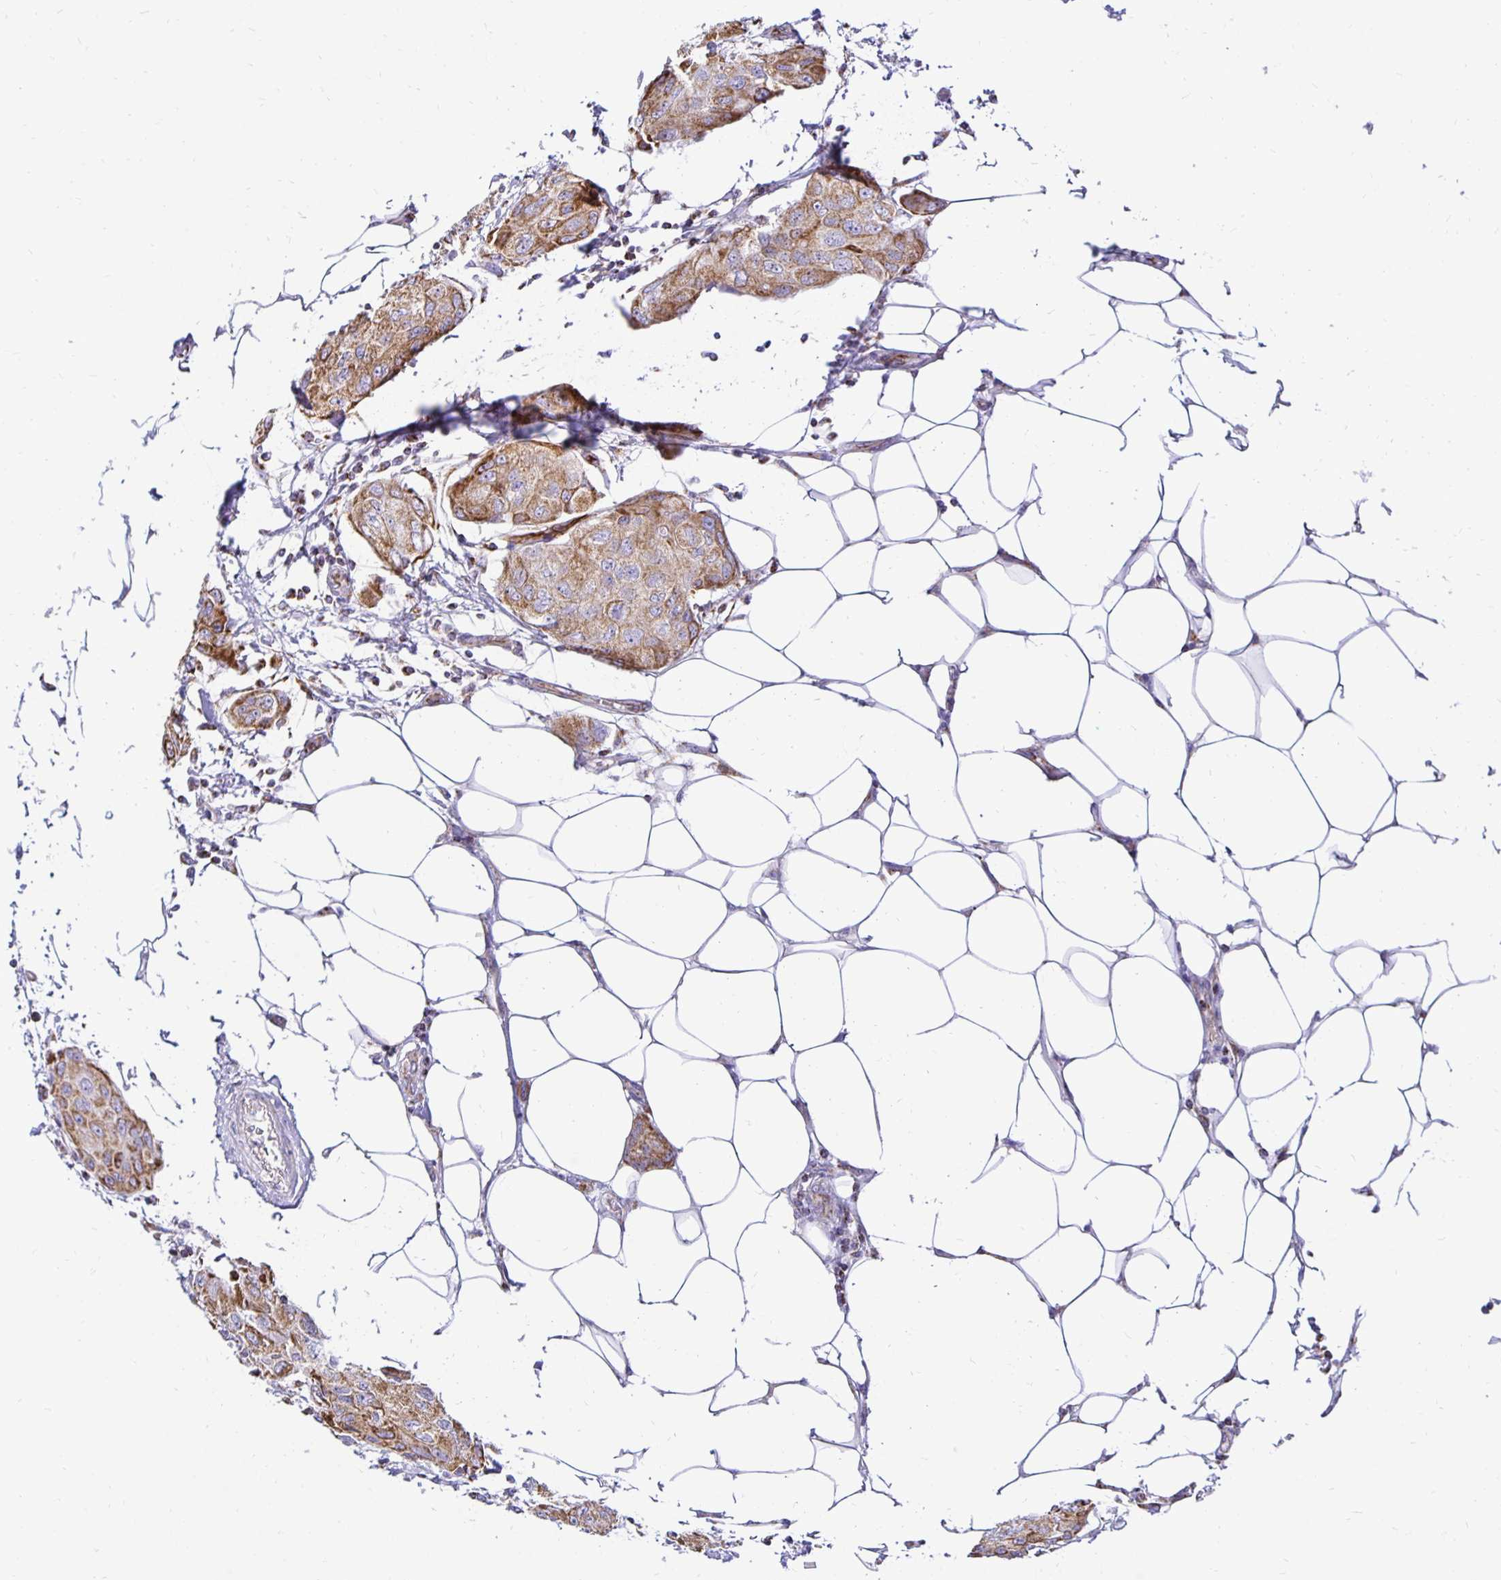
{"staining": {"intensity": "moderate", "quantity": ">75%", "location": "cytoplasmic/membranous"}, "tissue": "breast cancer", "cell_type": "Tumor cells", "image_type": "cancer", "snomed": [{"axis": "morphology", "description": "Duct carcinoma"}, {"axis": "topography", "description": "Breast"}, {"axis": "topography", "description": "Lymph node"}], "caption": "IHC of human breast cancer shows medium levels of moderate cytoplasmic/membranous expression in about >75% of tumor cells.", "gene": "PLAAT2", "patient": {"sex": "female", "age": 80}}